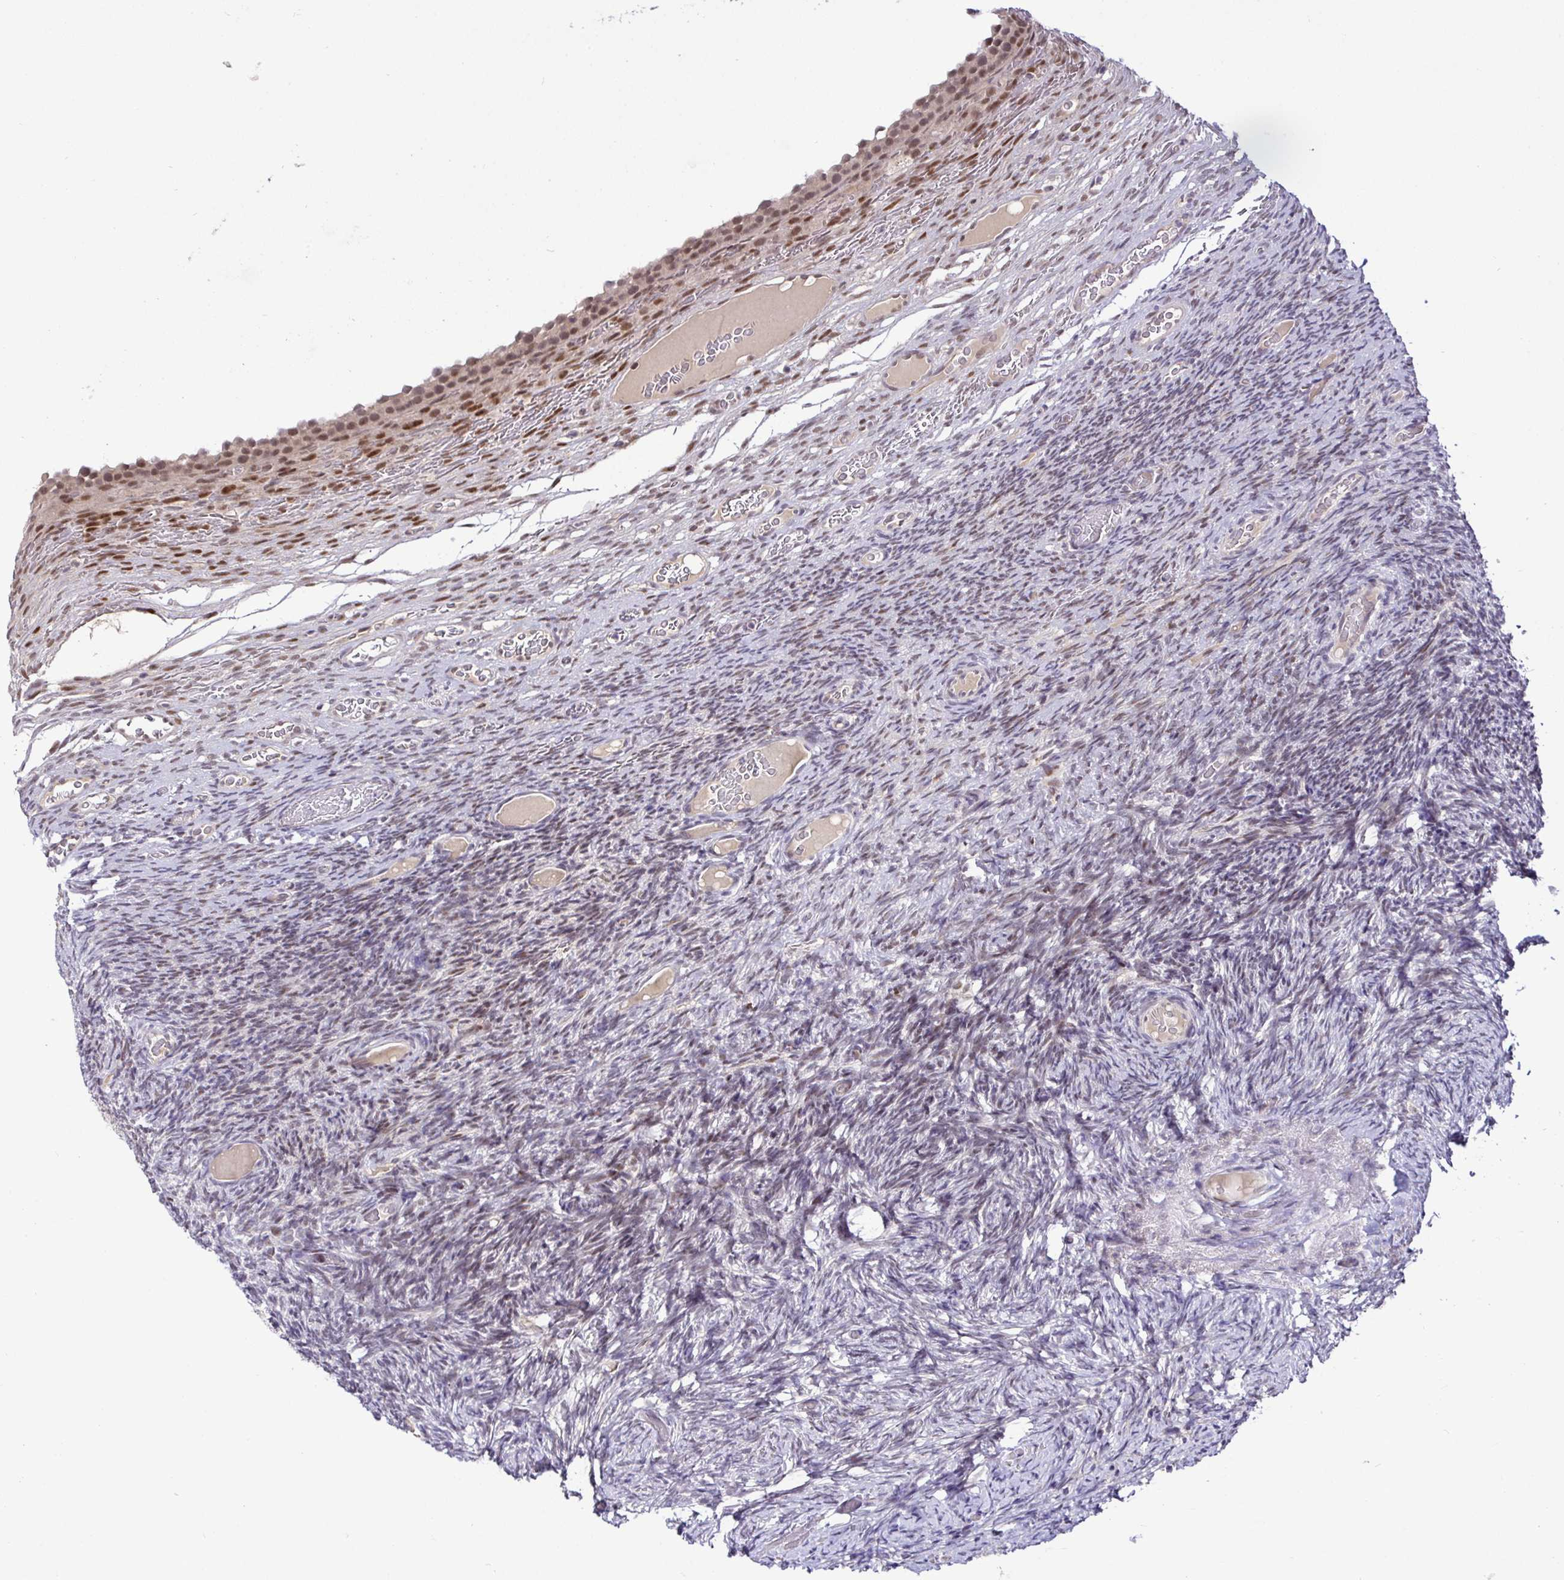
{"staining": {"intensity": "moderate", "quantity": "<25%", "location": "nuclear"}, "tissue": "ovary", "cell_type": "Ovarian stroma cells", "image_type": "normal", "snomed": [{"axis": "morphology", "description": "Normal tissue, NOS"}, {"axis": "topography", "description": "Ovary"}], "caption": "About <25% of ovarian stroma cells in benign human ovary demonstrate moderate nuclear protein expression as visualized by brown immunohistochemical staining.", "gene": "NUP188", "patient": {"sex": "female", "age": 34}}